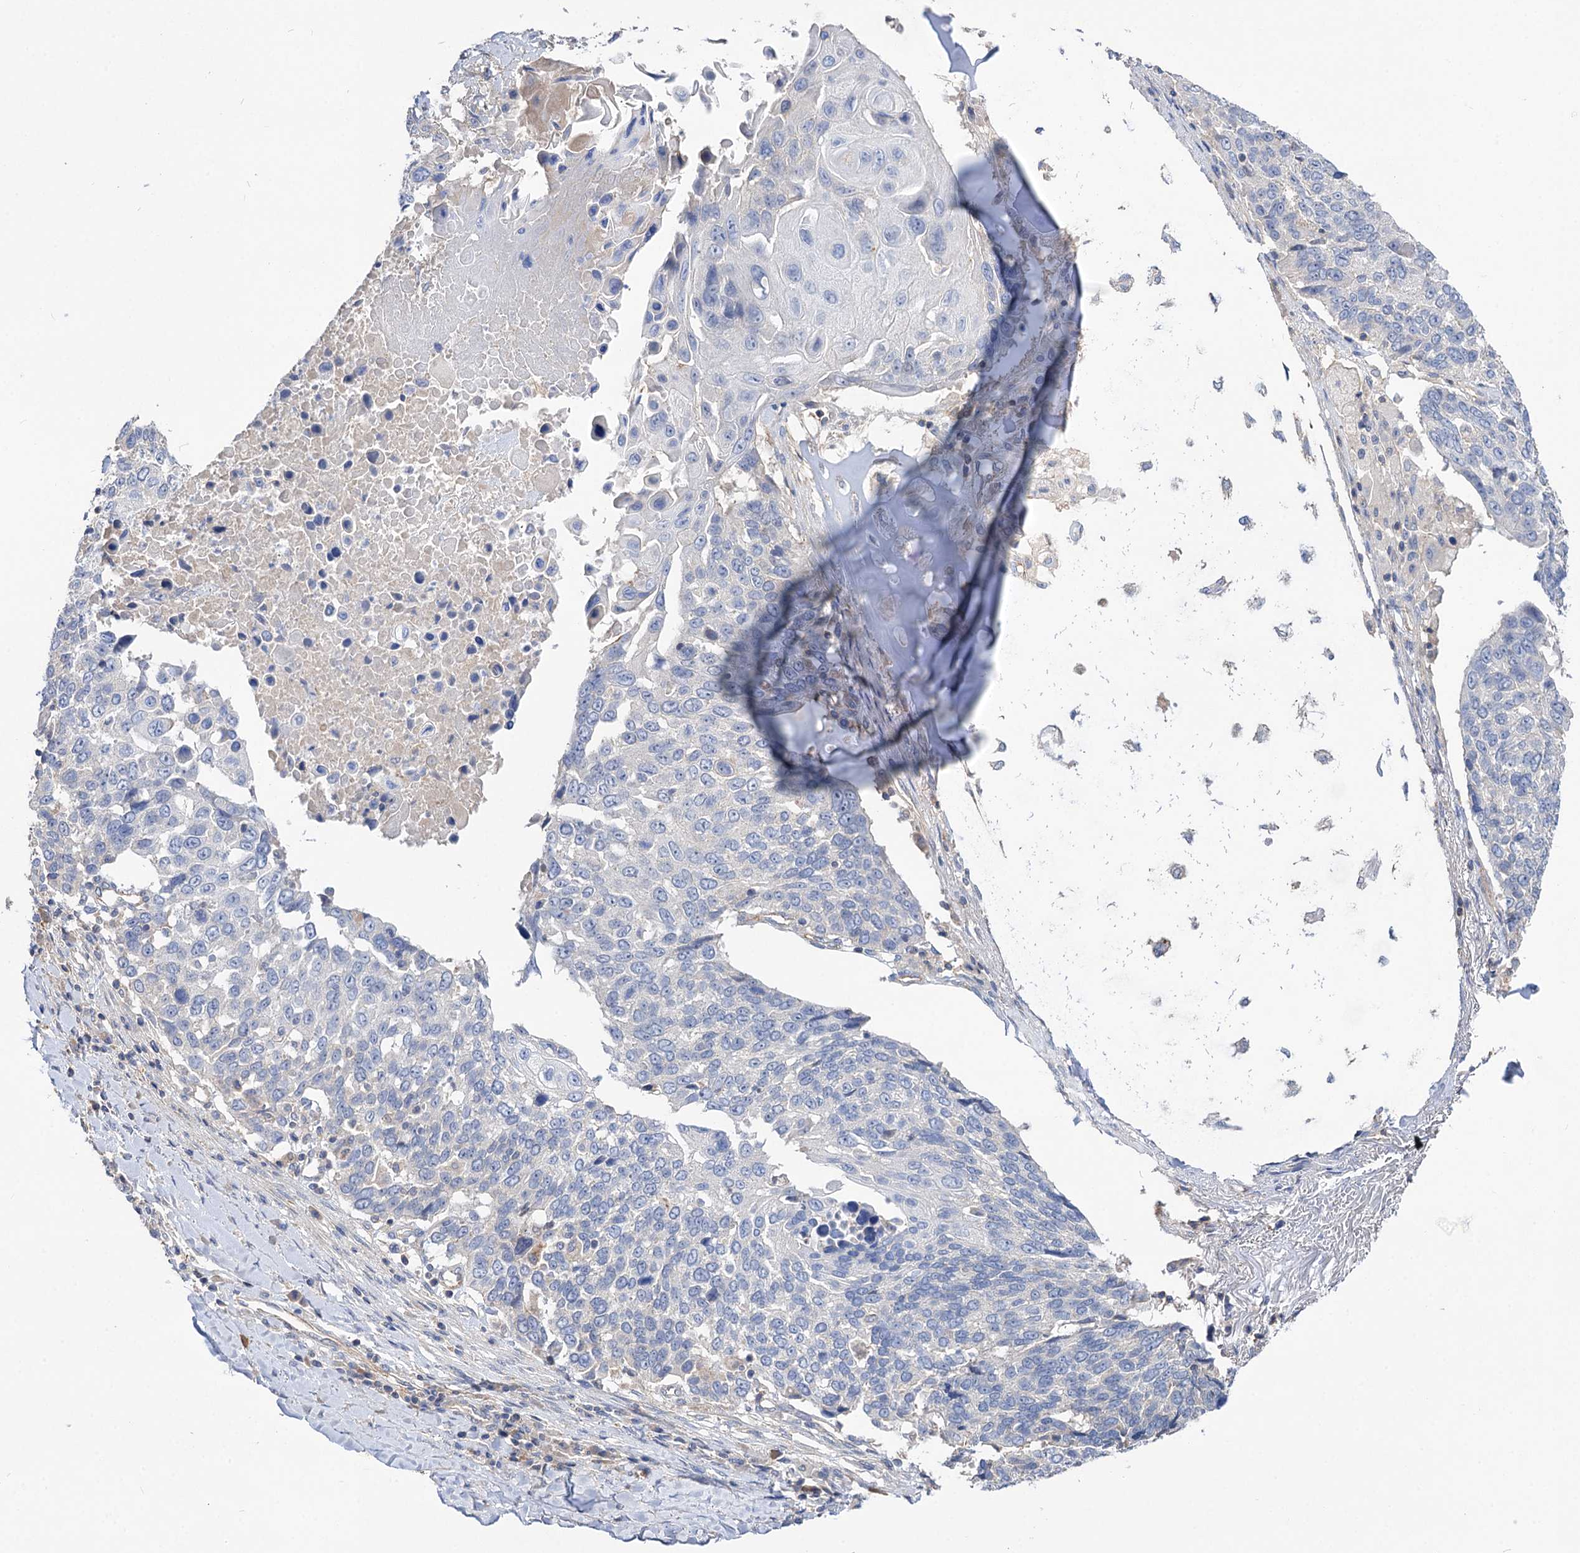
{"staining": {"intensity": "negative", "quantity": "none", "location": "none"}, "tissue": "lung cancer", "cell_type": "Tumor cells", "image_type": "cancer", "snomed": [{"axis": "morphology", "description": "Squamous cell carcinoma, NOS"}, {"axis": "topography", "description": "Lung"}], "caption": "An immunohistochemistry image of squamous cell carcinoma (lung) is shown. There is no staining in tumor cells of squamous cell carcinoma (lung).", "gene": "NUDCD2", "patient": {"sex": "male", "age": 66}}